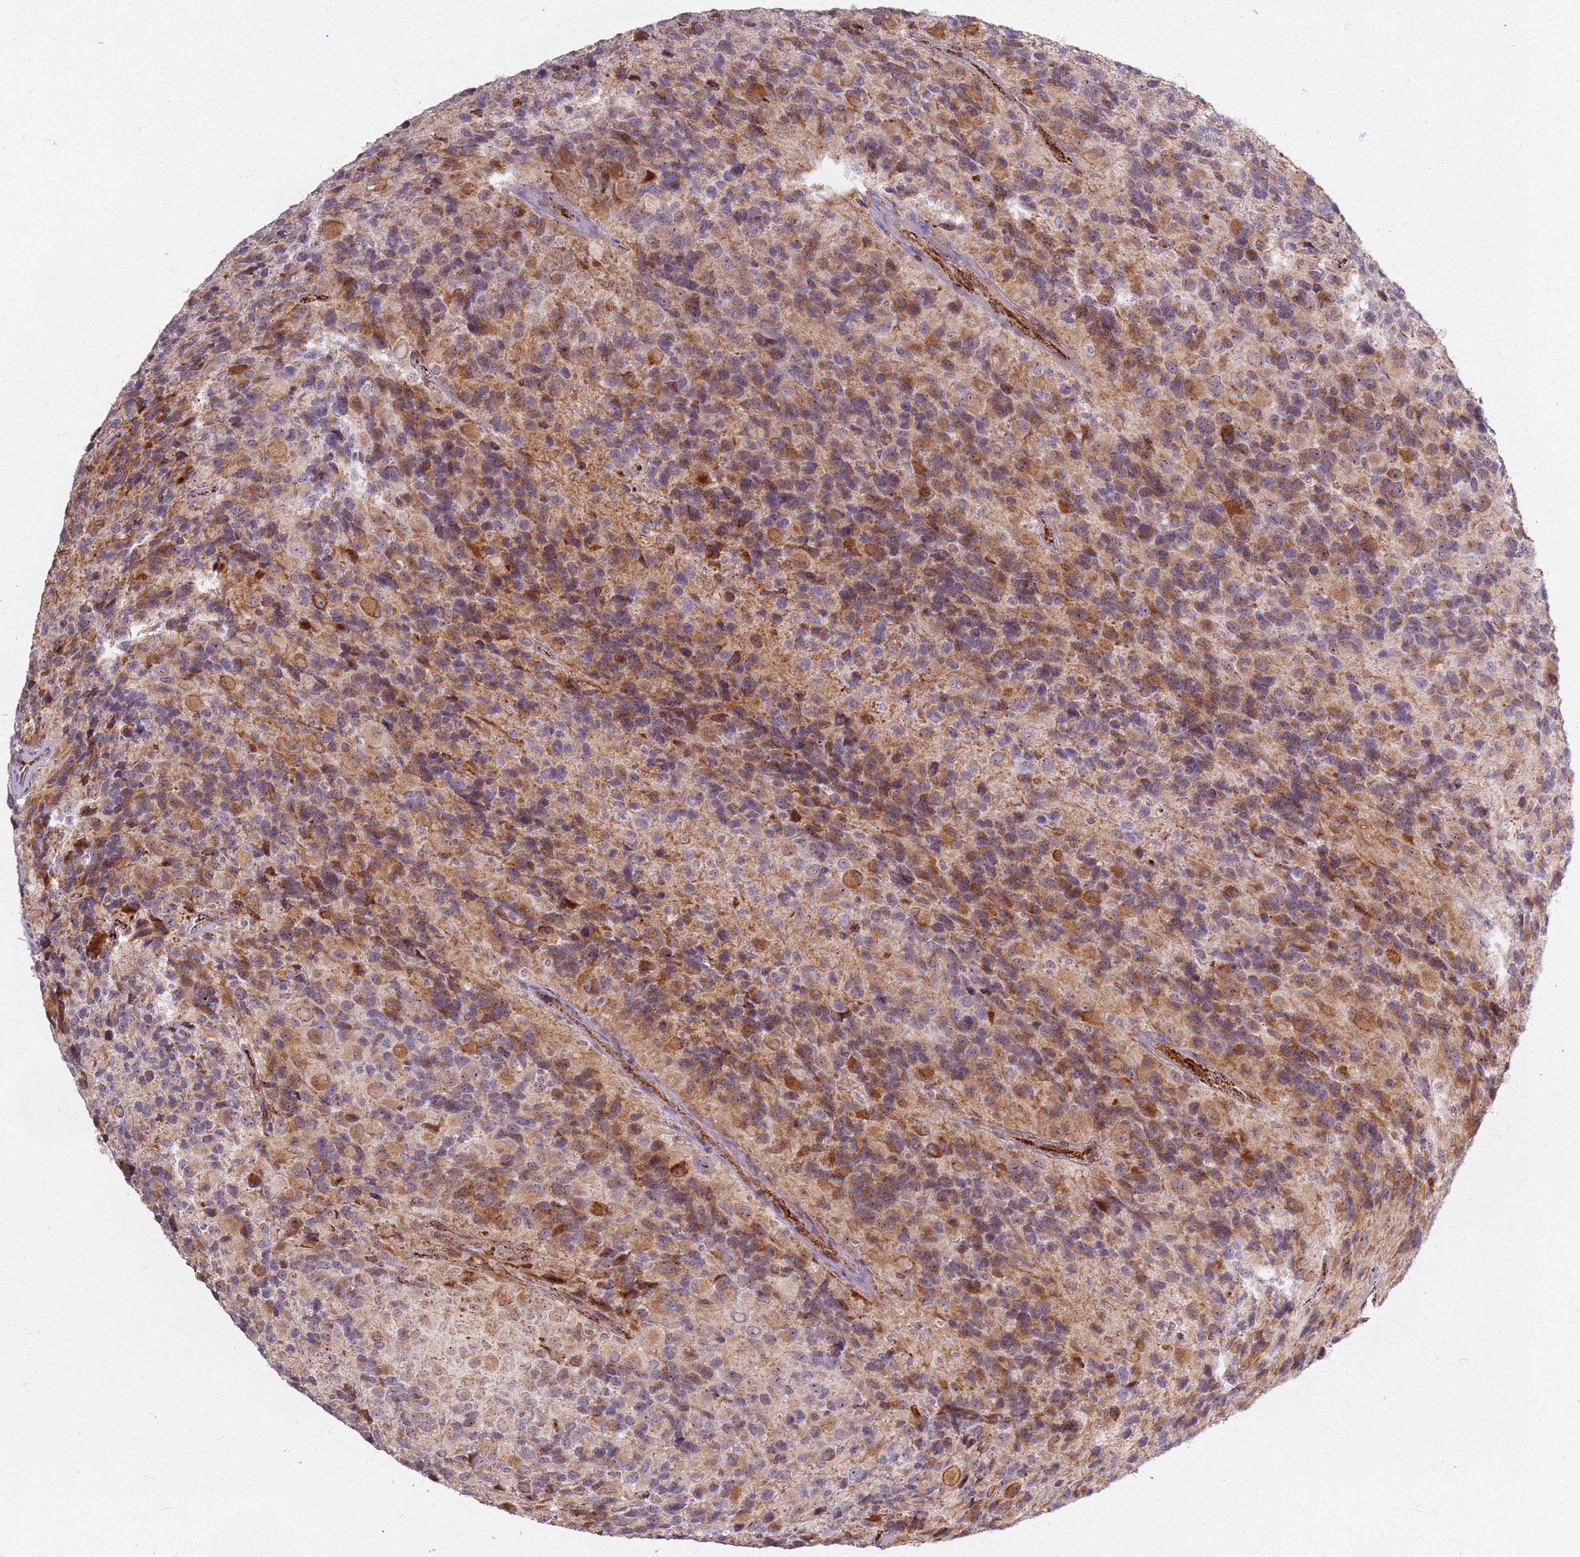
{"staining": {"intensity": "moderate", "quantity": "25%-75%", "location": "cytoplasmic/membranous"}, "tissue": "glioma", "cell_type": "Tumor cells", "image_type": "cancer", "snomed": [{"axis": "morphology", "description": "Glioma, malignant, High grade"}, {"axis": "topography", "description": "Brain"}], "caption": "A histopathology image of human glioma stained for a protein shows moderate cytoplasmic/membranous brown staining in tumor cells. Nuclei are stained in blue.", "gene": "KRI1", "patient": {"sex": "male", "age": 77}}